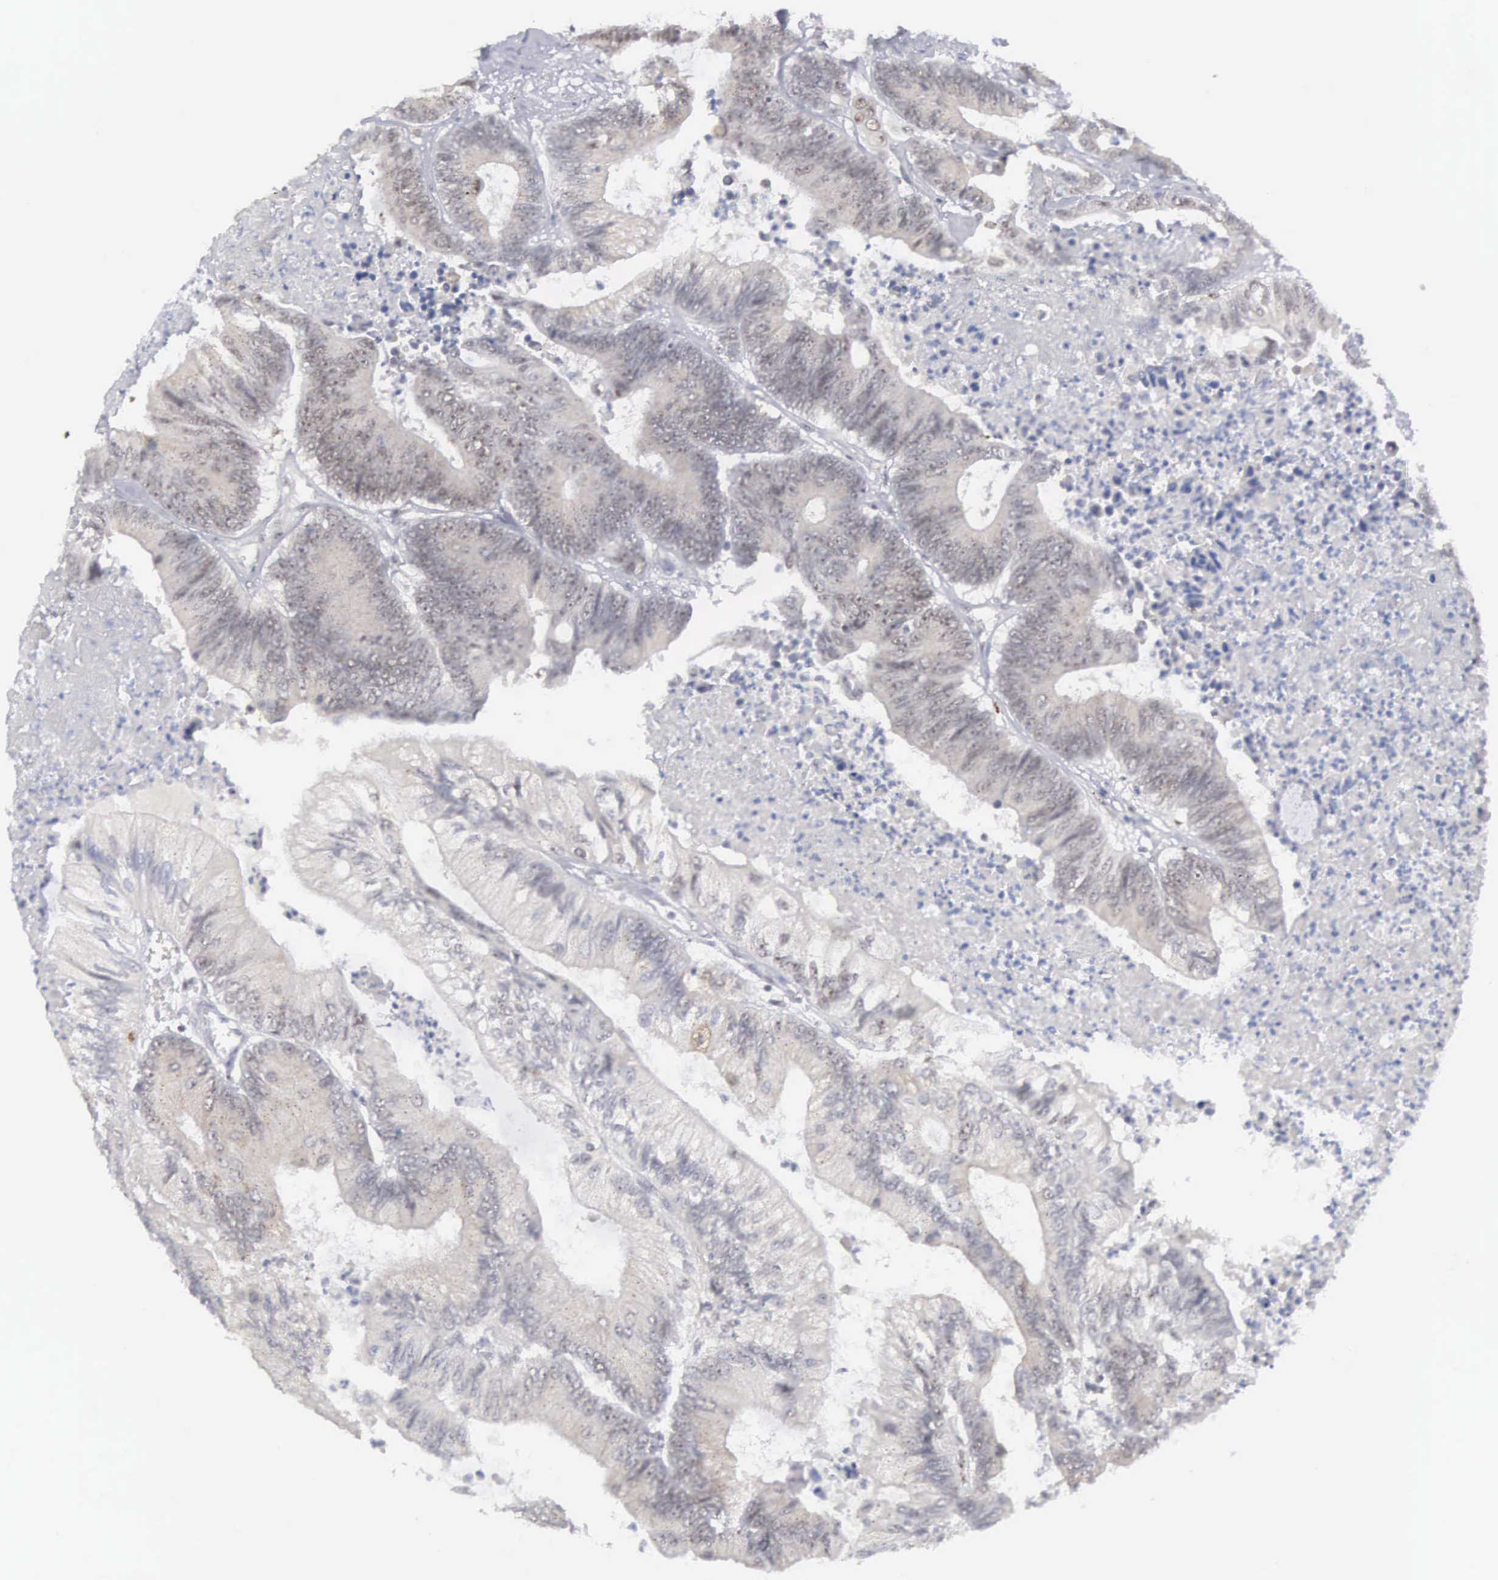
{"staining": {"intensity": "weak", "quantity": "<25%", "location": "nuclear"}, "tissue": "colorectal cancer", "cell_type": "Tumor cells", "image_type": "cancer", "snomed": [{"axis": "morphology", "description": "Adenocarcinoma, NOS"}, {"axis": "topography", "description": "Colon"}], "caption": "Tumor cells show no significant expression in colorectal cancer (adenocarcinoma).", "gene": "MNAT1", "patient": {"sex": "male", "age": 65}}